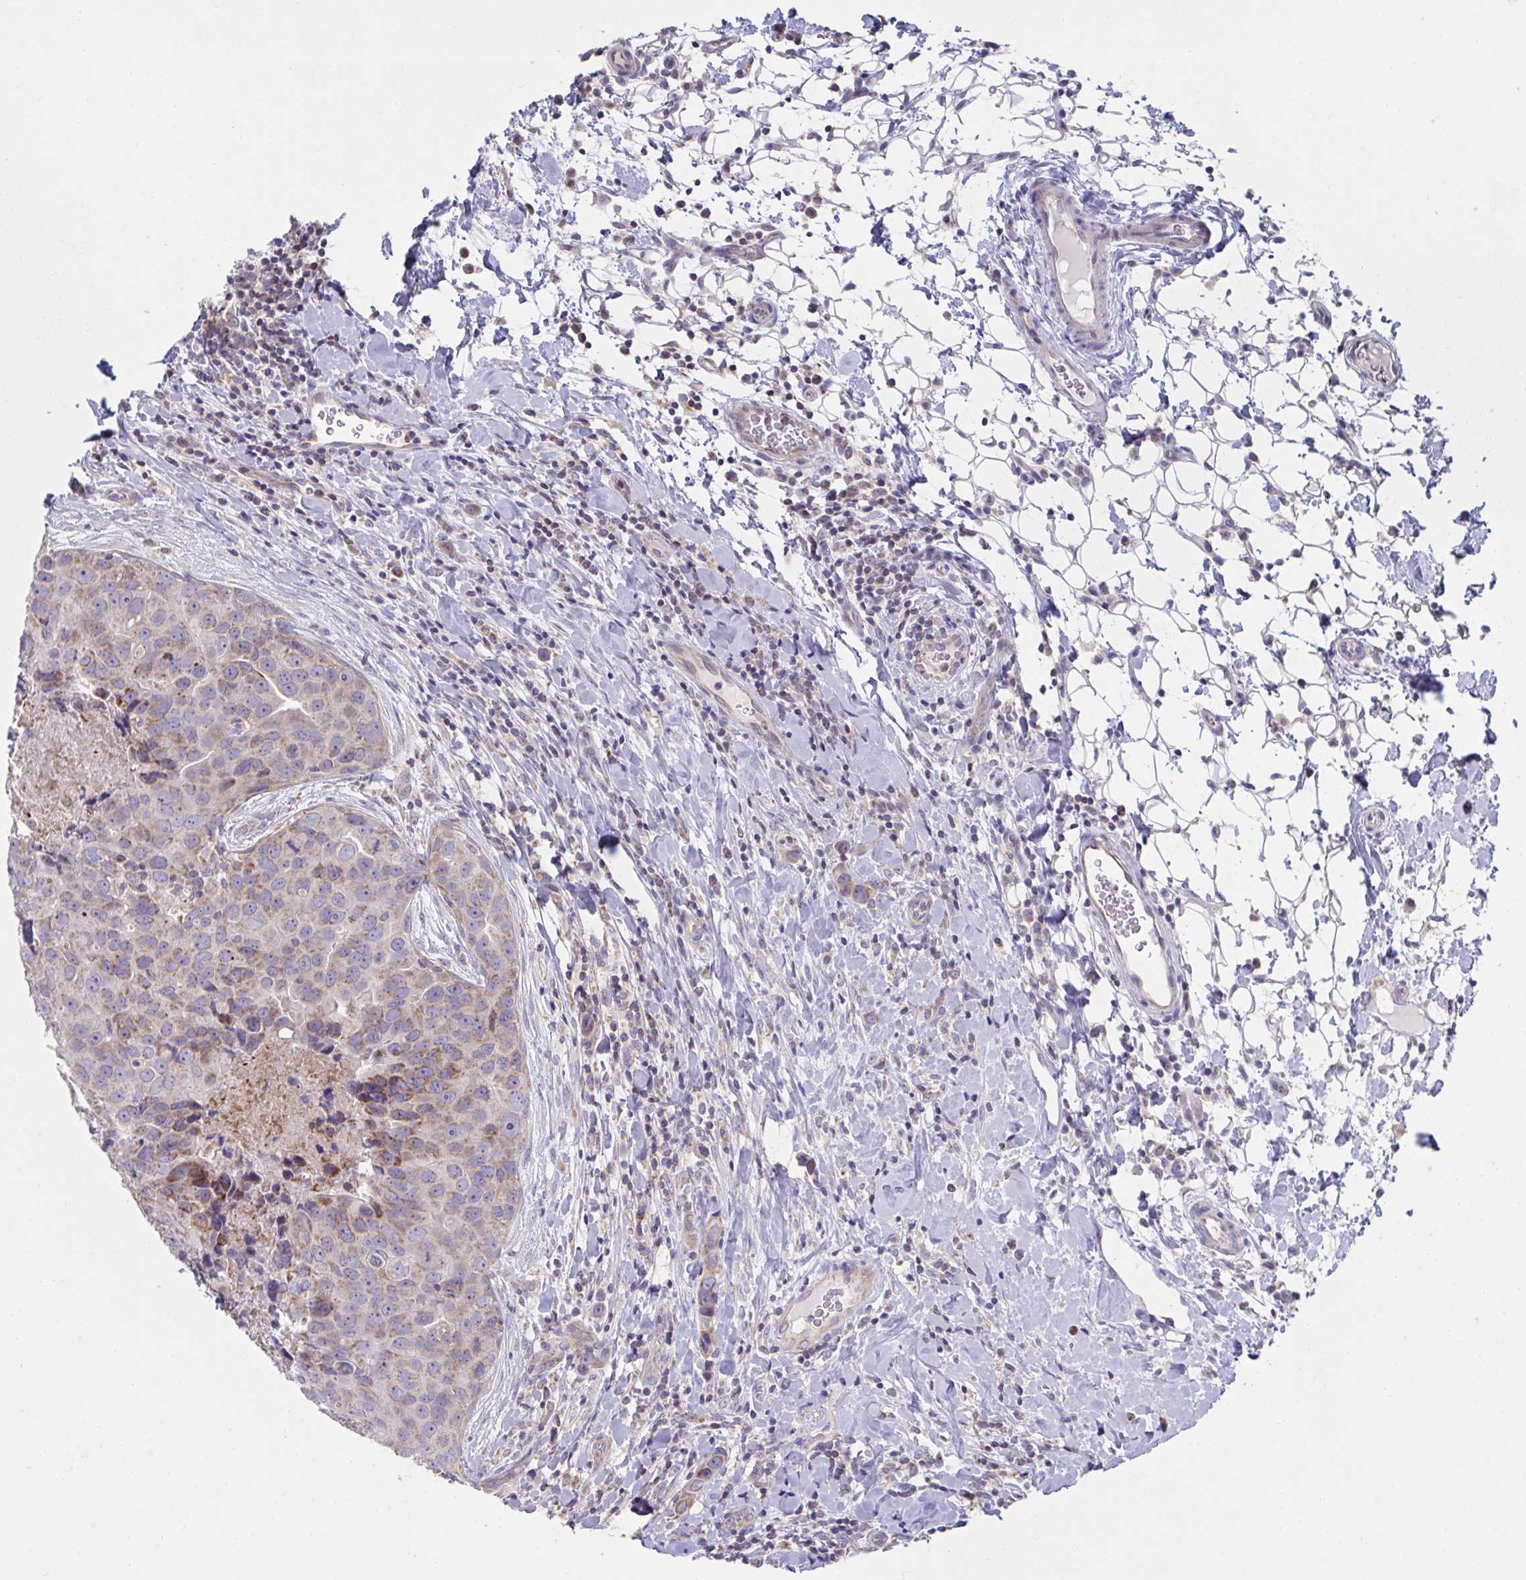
{"staining": {"intensity": "weak", "quantity": ">75%", "location": "cytoplasmic/membranous"}, "tissue": "breast cancer", "cell_type": "Tumor cells", "image_type": "cancer", "snomed": [{"axis": "morphology", "description": "Duct carcinoma"}, {"axis": "topography", "description": "Breast"}], "caption": "Breast cancer (invasive ductal carcinoma) stained with a brown dye demonstrates weak cytoplasmic/membranous positive expression in approximately >75% of tumor cells.", "gene": "NDUFA7", "patient": {"sex": "female", "age": 24}}